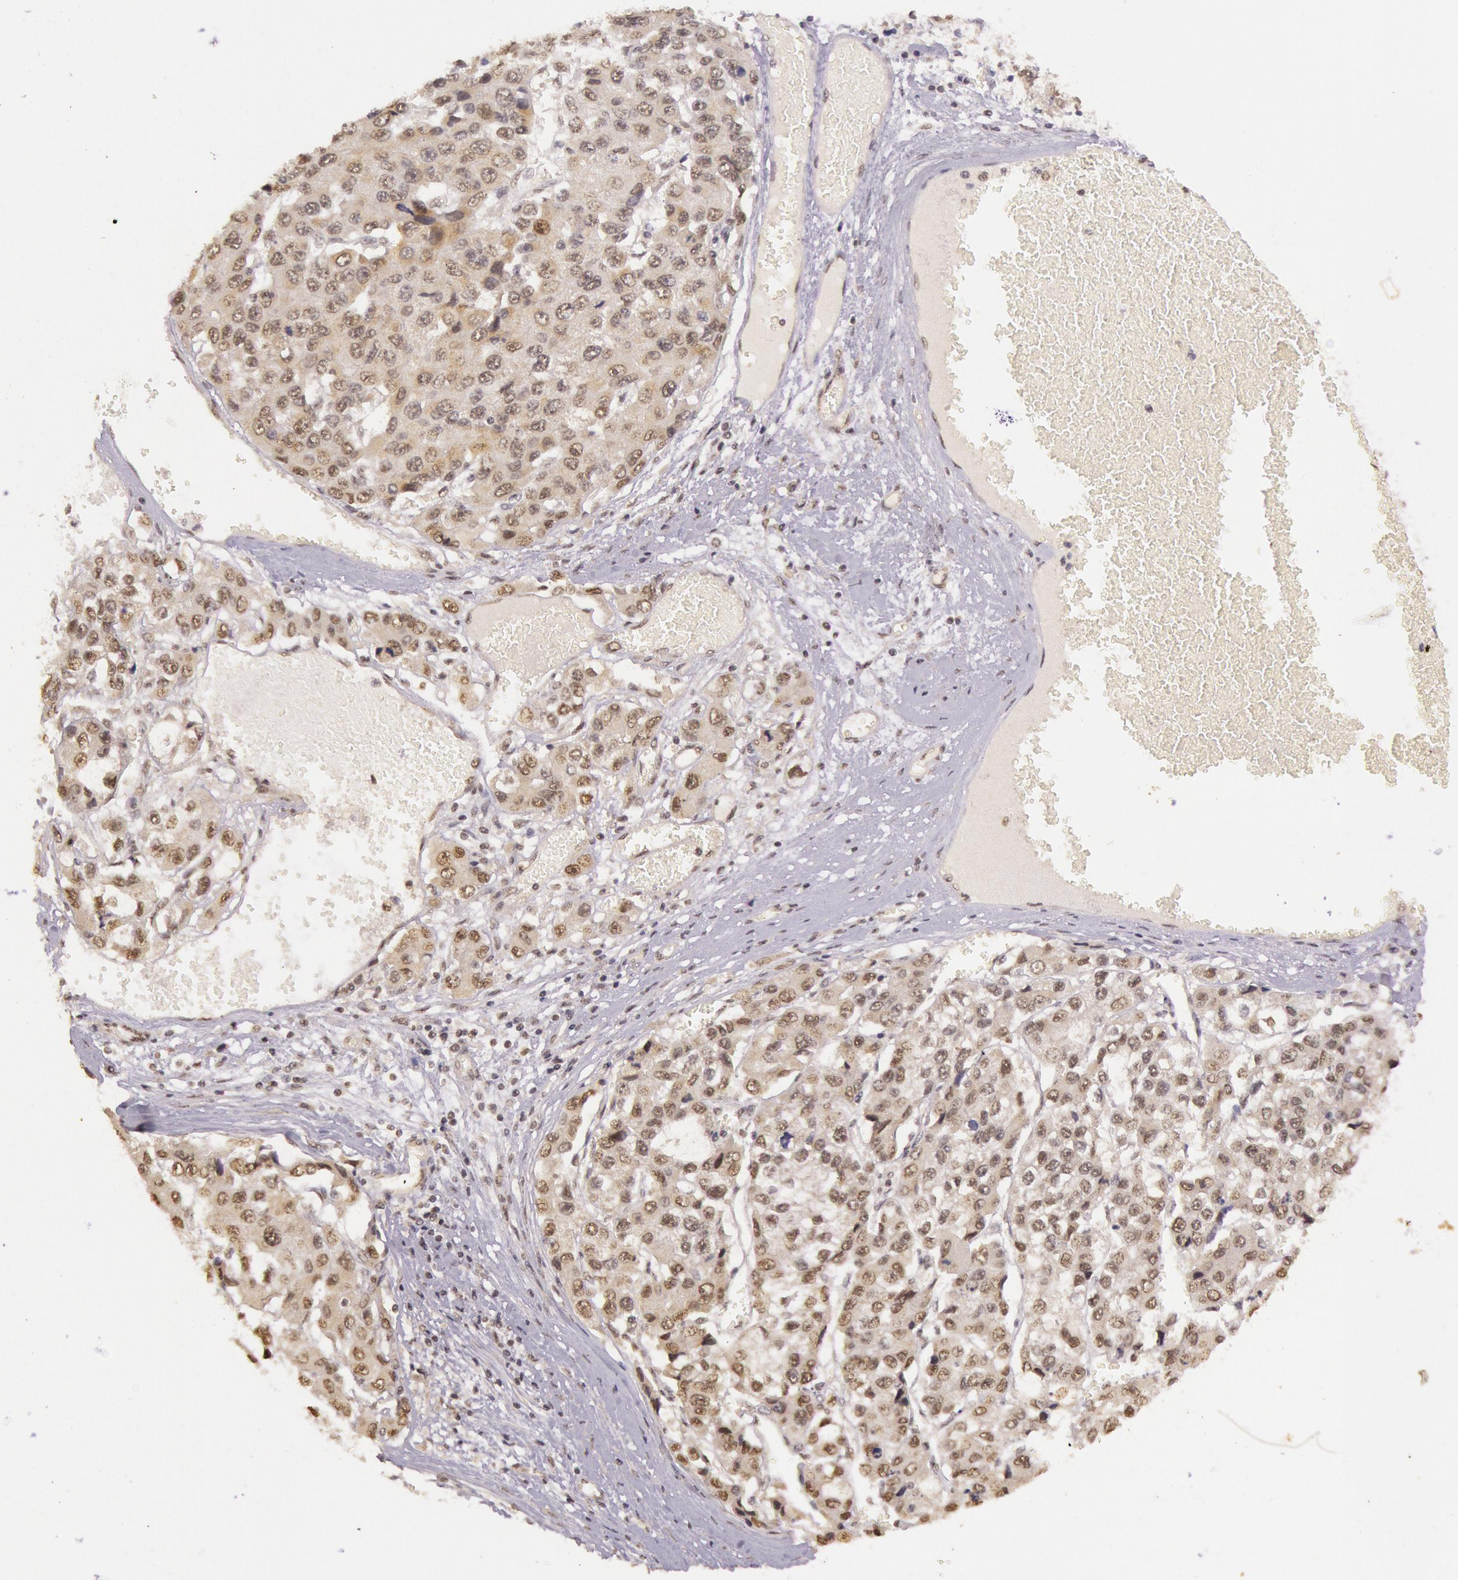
{"staining": {"intensity": "moderate", "quantity": "25%-75%", "location": "cytoplasmic/membranous,nuclear"}, "tissue": "liver cancer", "cell_type": "Tumor cells", "image_type": "cancer", "snomed": [{"axis": "morphology", "description": "Carcinoma, Hepatocellular, NOS"}, {"axis": "topography", "description": "Liver"}], "caption": "This photomicrograph reveals immunohistochemistry (IHC) staining of human liver cancer, with medium moderate cytoplasmic/membranous and nuclear expression in about 25%-75% of tumor cells.", "gene": "RTL10", "patient": {"sex": "female", "age": 66}}